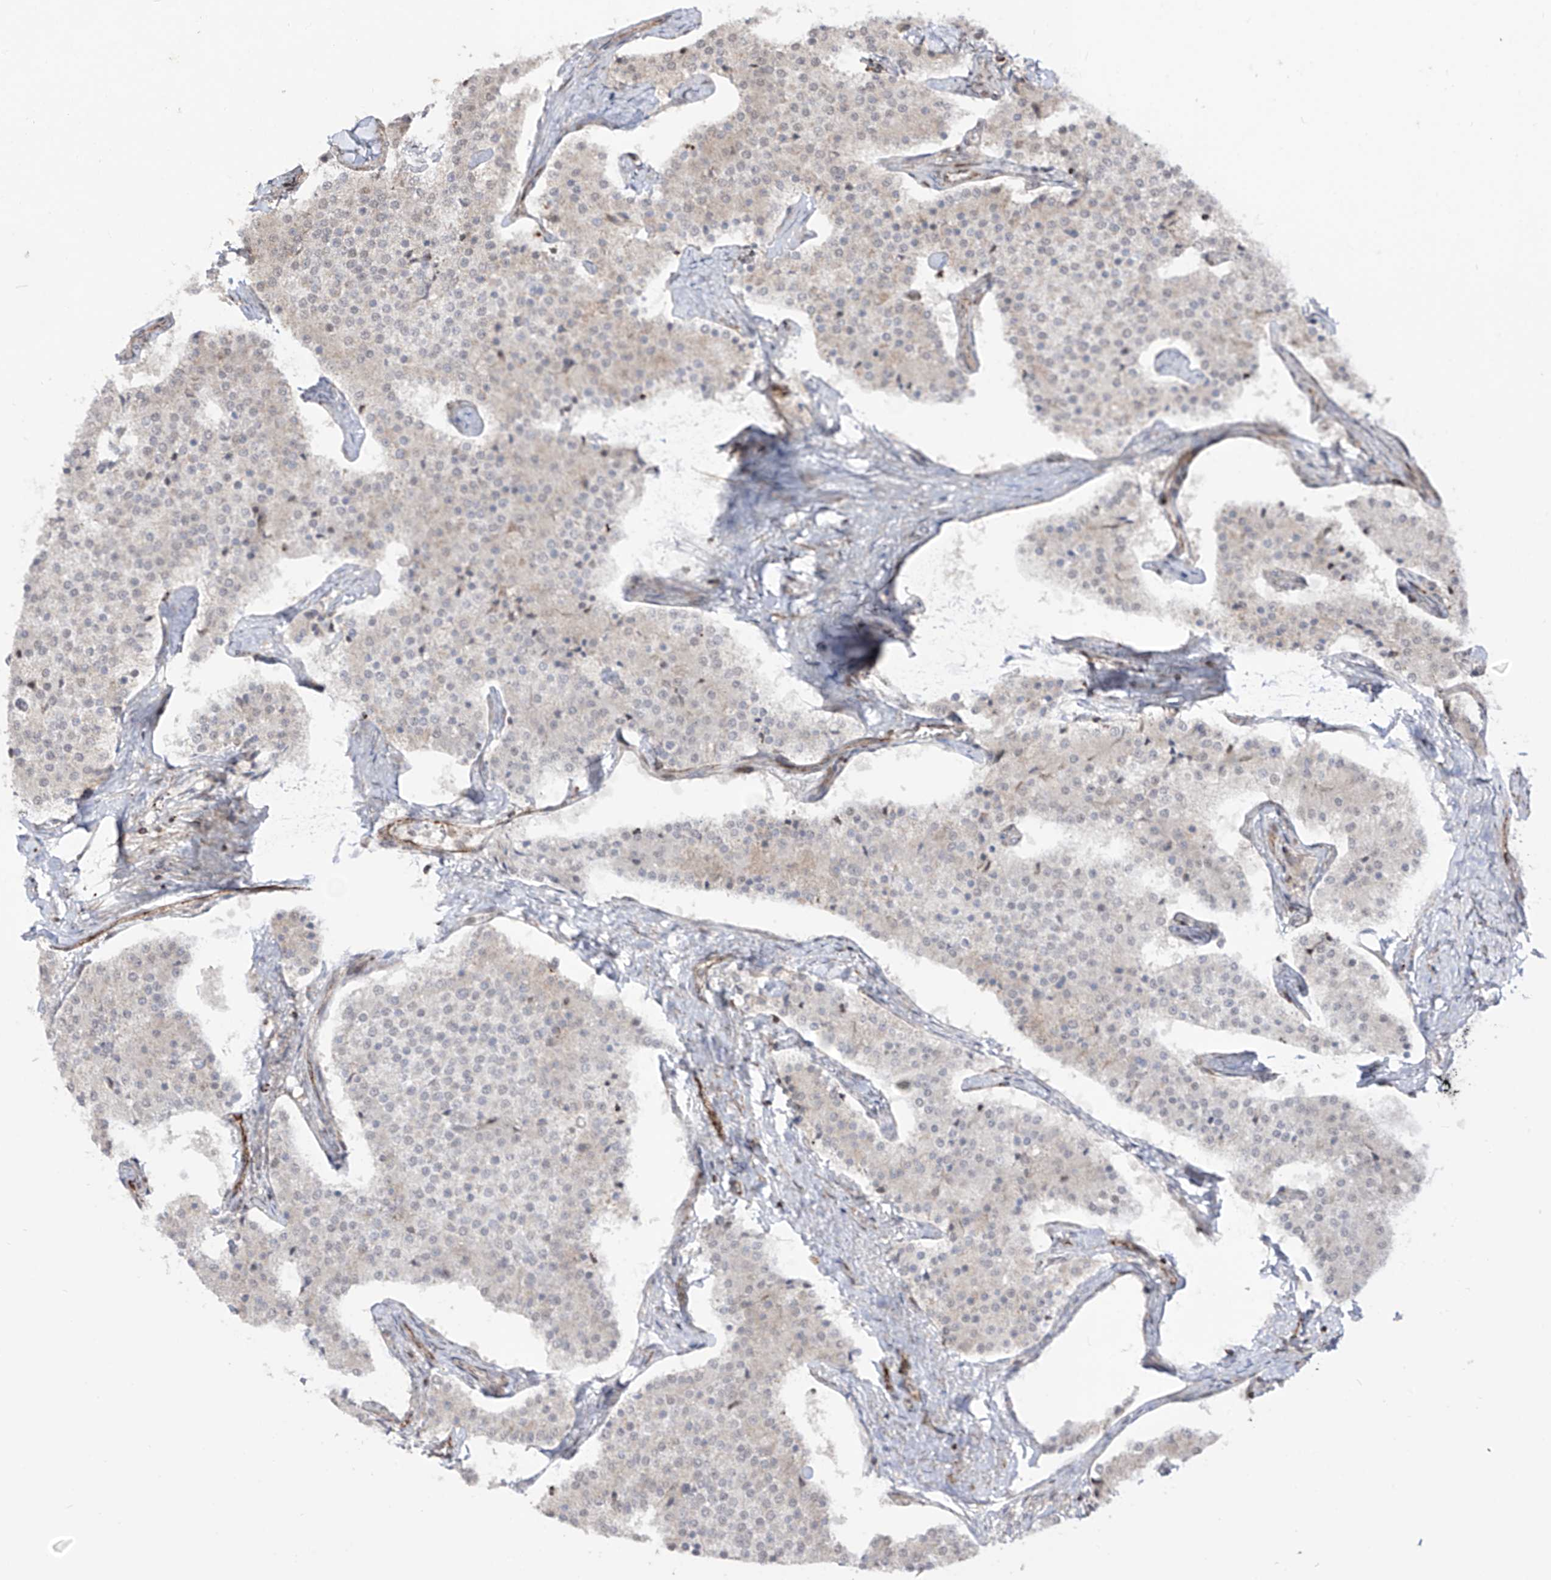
{"staining": {"intensity": "negative", "quantity": "none", "location": "none"}, "tissue": "carcinoid", "cell_type": "Tumor cells", "image_type": "cancer", "snomed": [{"axis": "morphology", "description": "Carcinoid, malignant, NOS"}, {"axis": "topography", "description": "Colon"}], "caption": "DAB immunohistochemical staining of human carcinoid demonstrates no significant expression in tumor cells. The staining was performed using DAB to visualize the protein expression in brown, while the nuclei were stained in blue with hematoxylin (Magnification: 20x).", "gene": "ZNF180", "patient": {"sex": "female", "age": 52}}